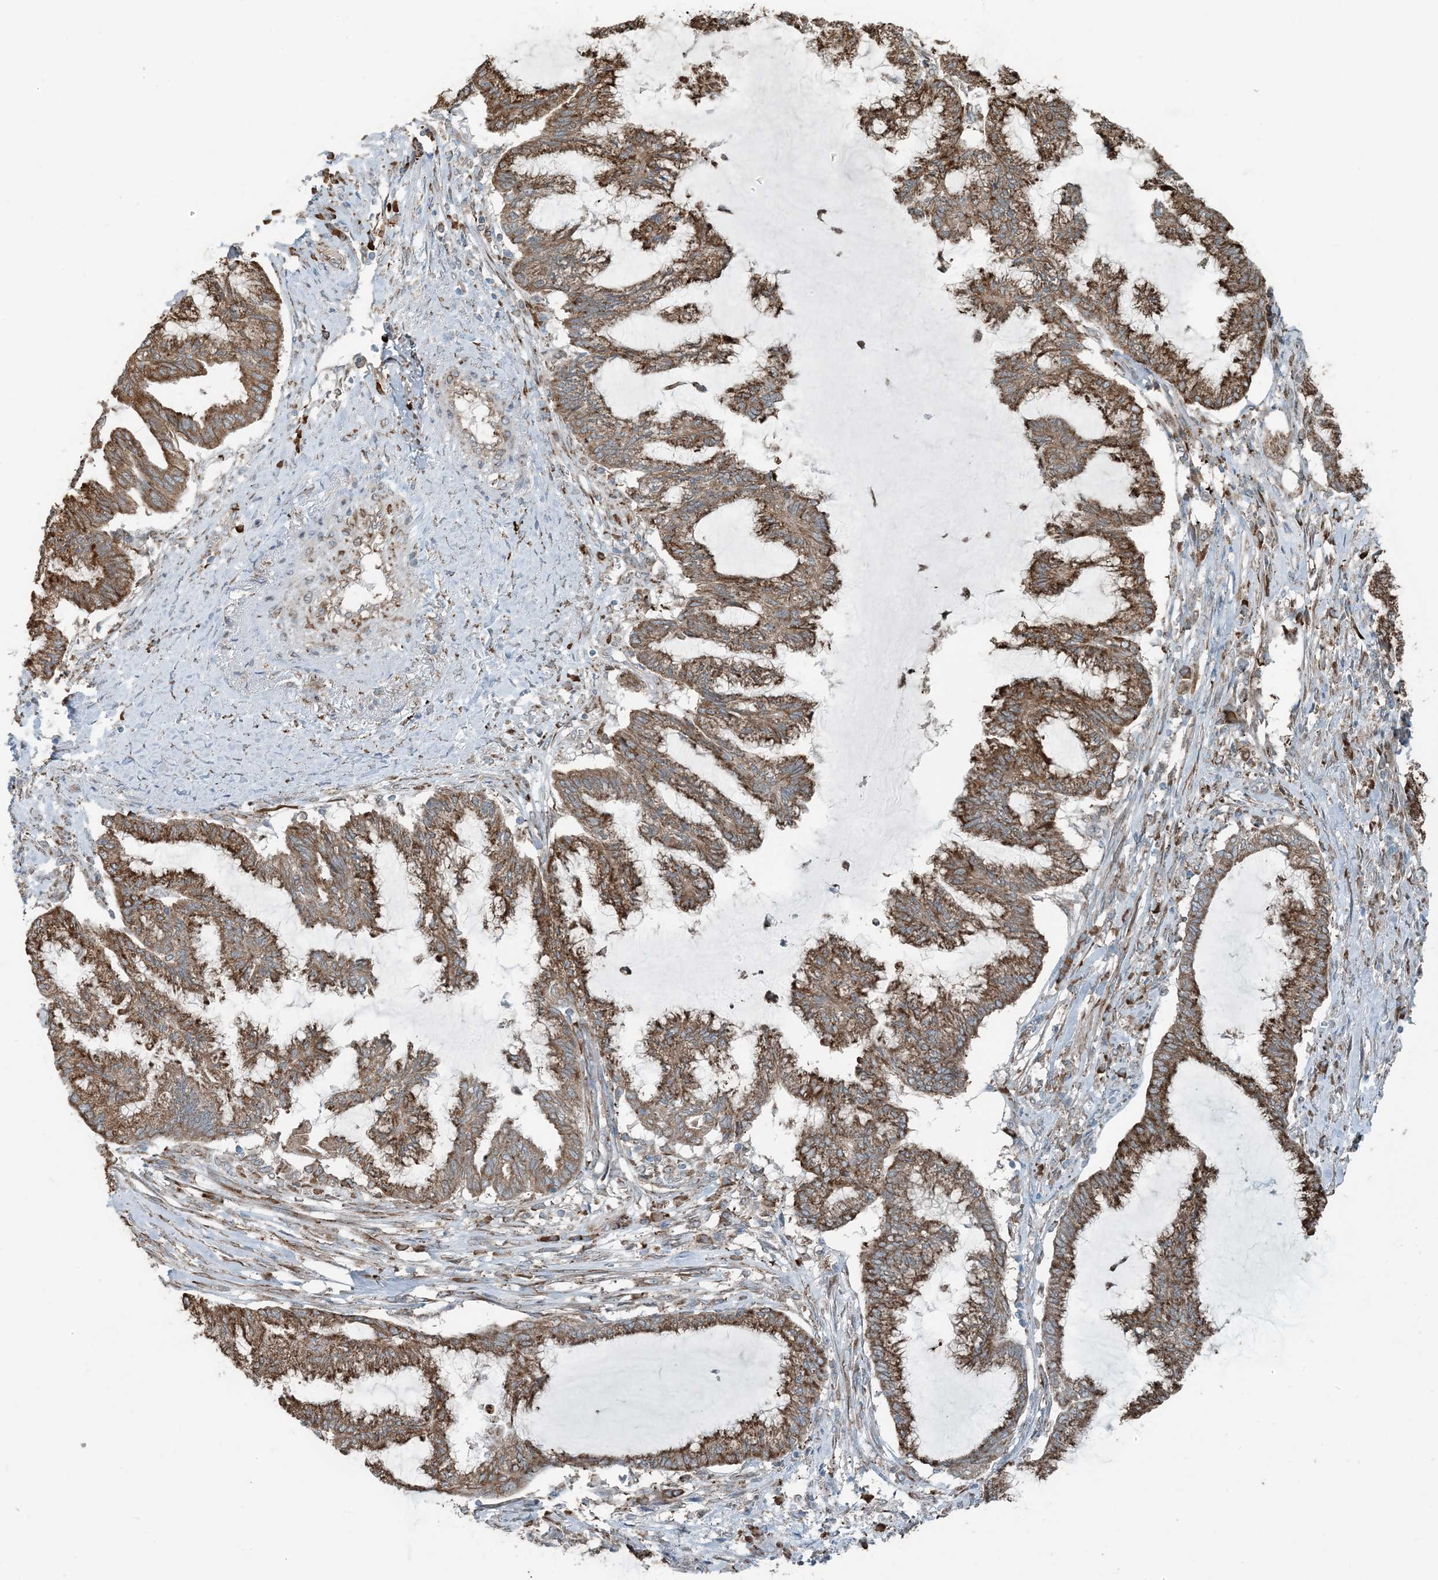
{"staining": {"intensity": "moderate", "quantity": ">75%", "location": "cytoplasmic/membranous"}, "tissue": "endometrial cancer", "cell_type": "Tumor cells", "image_type": "cancer", "snomed": [{"axis": "morphology", "description": "Adenocarcinoma, NOS"}, {"axis": "topography", "description": "Endometrium"}], "caption": "A medium amount of moderate cytoplasmic/membranous staining is appreciated in approximately >75% of tumor cells in adenocarcinoma (endometrial) tissue.", "gene": "CERKL", "patient": {"sex": "female", "age": 86}}